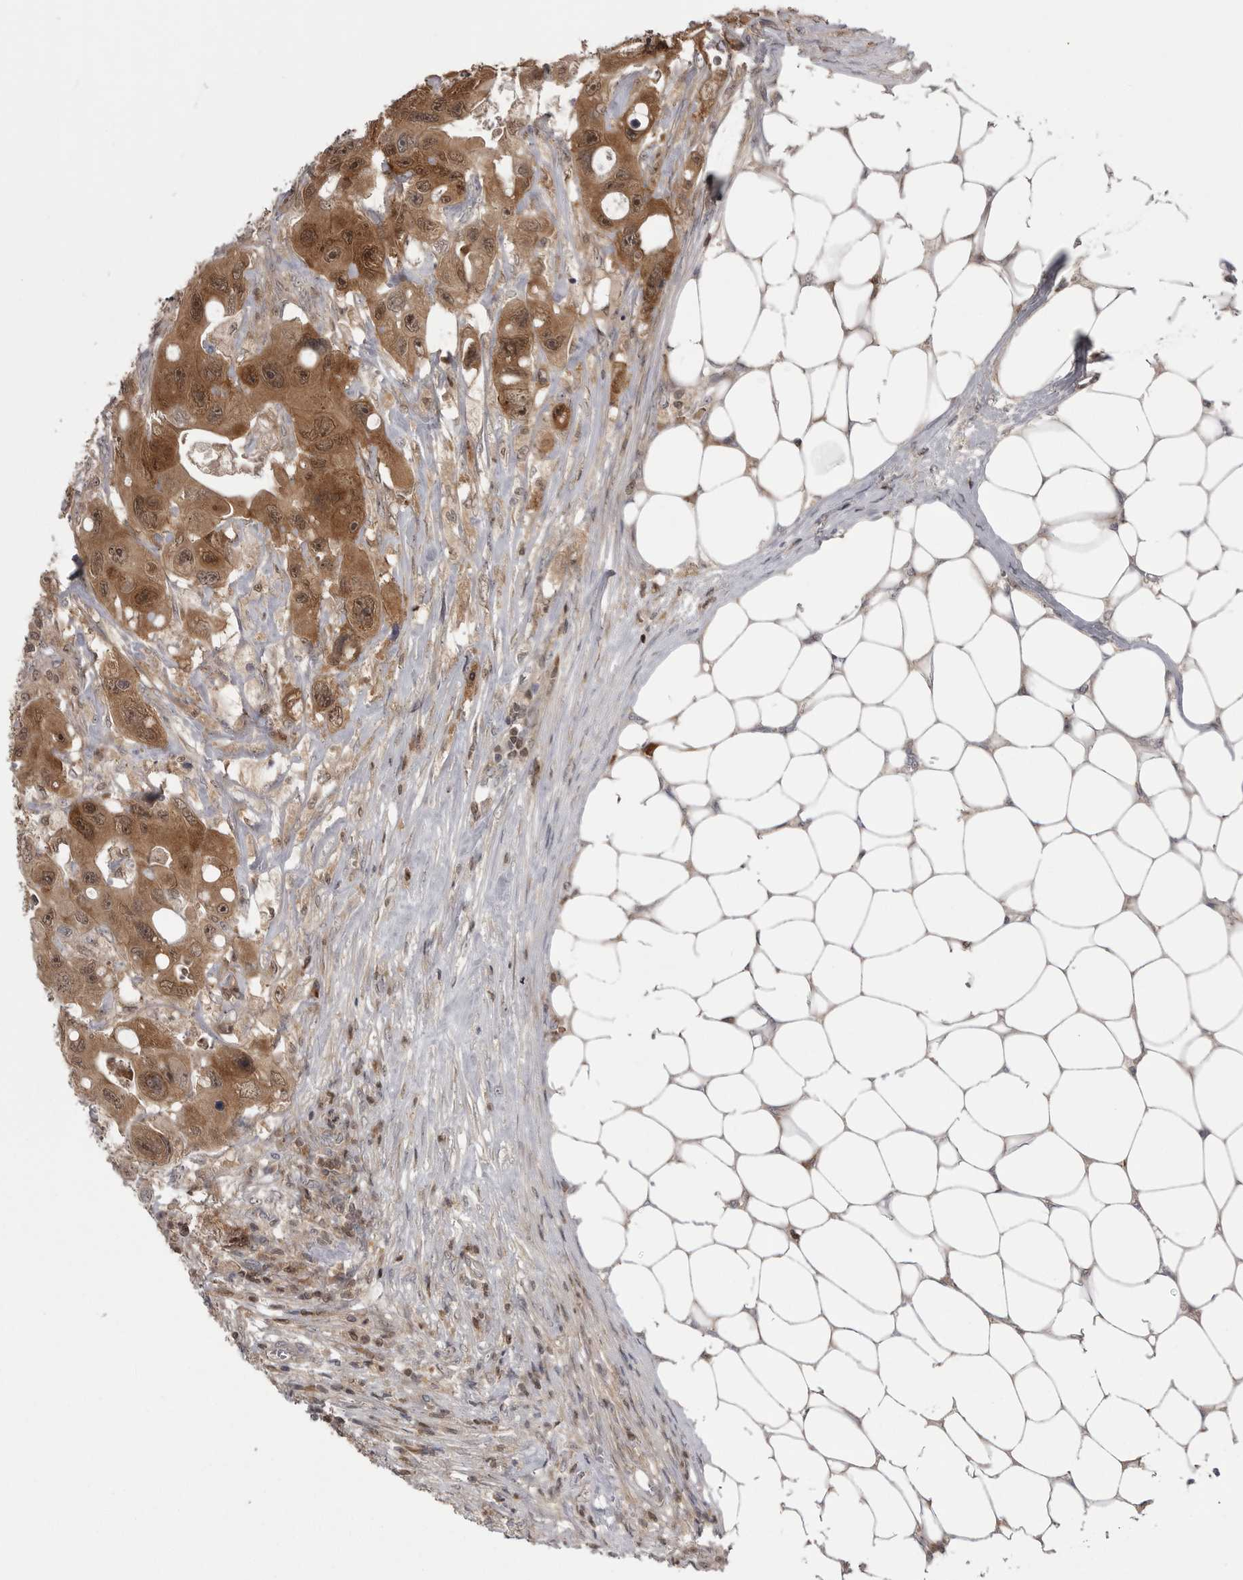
{"staining": {"intensity": "moderate", "quantity": ">75%", "location": "cytoplasmic/membranous,nuclear"}, "tissue": "colorectal cancer", "cell_type": "Tumor cells", "image_type": "cancer", "snomed": [{"axis": "morphology", "description": "Adenocarcinoma, NOS"}, {"axis": "topography", "description": "Colon"}], "caption": "Immunohistochemistry (IHC) of human colorectal cancer exhibits medium levels of moderate cytoplasmic/membranous and nuclear expression in approximately >75% of tumor cells.", "gene": "MAPK13", "patient": {"sex": "female", "age": 46}}